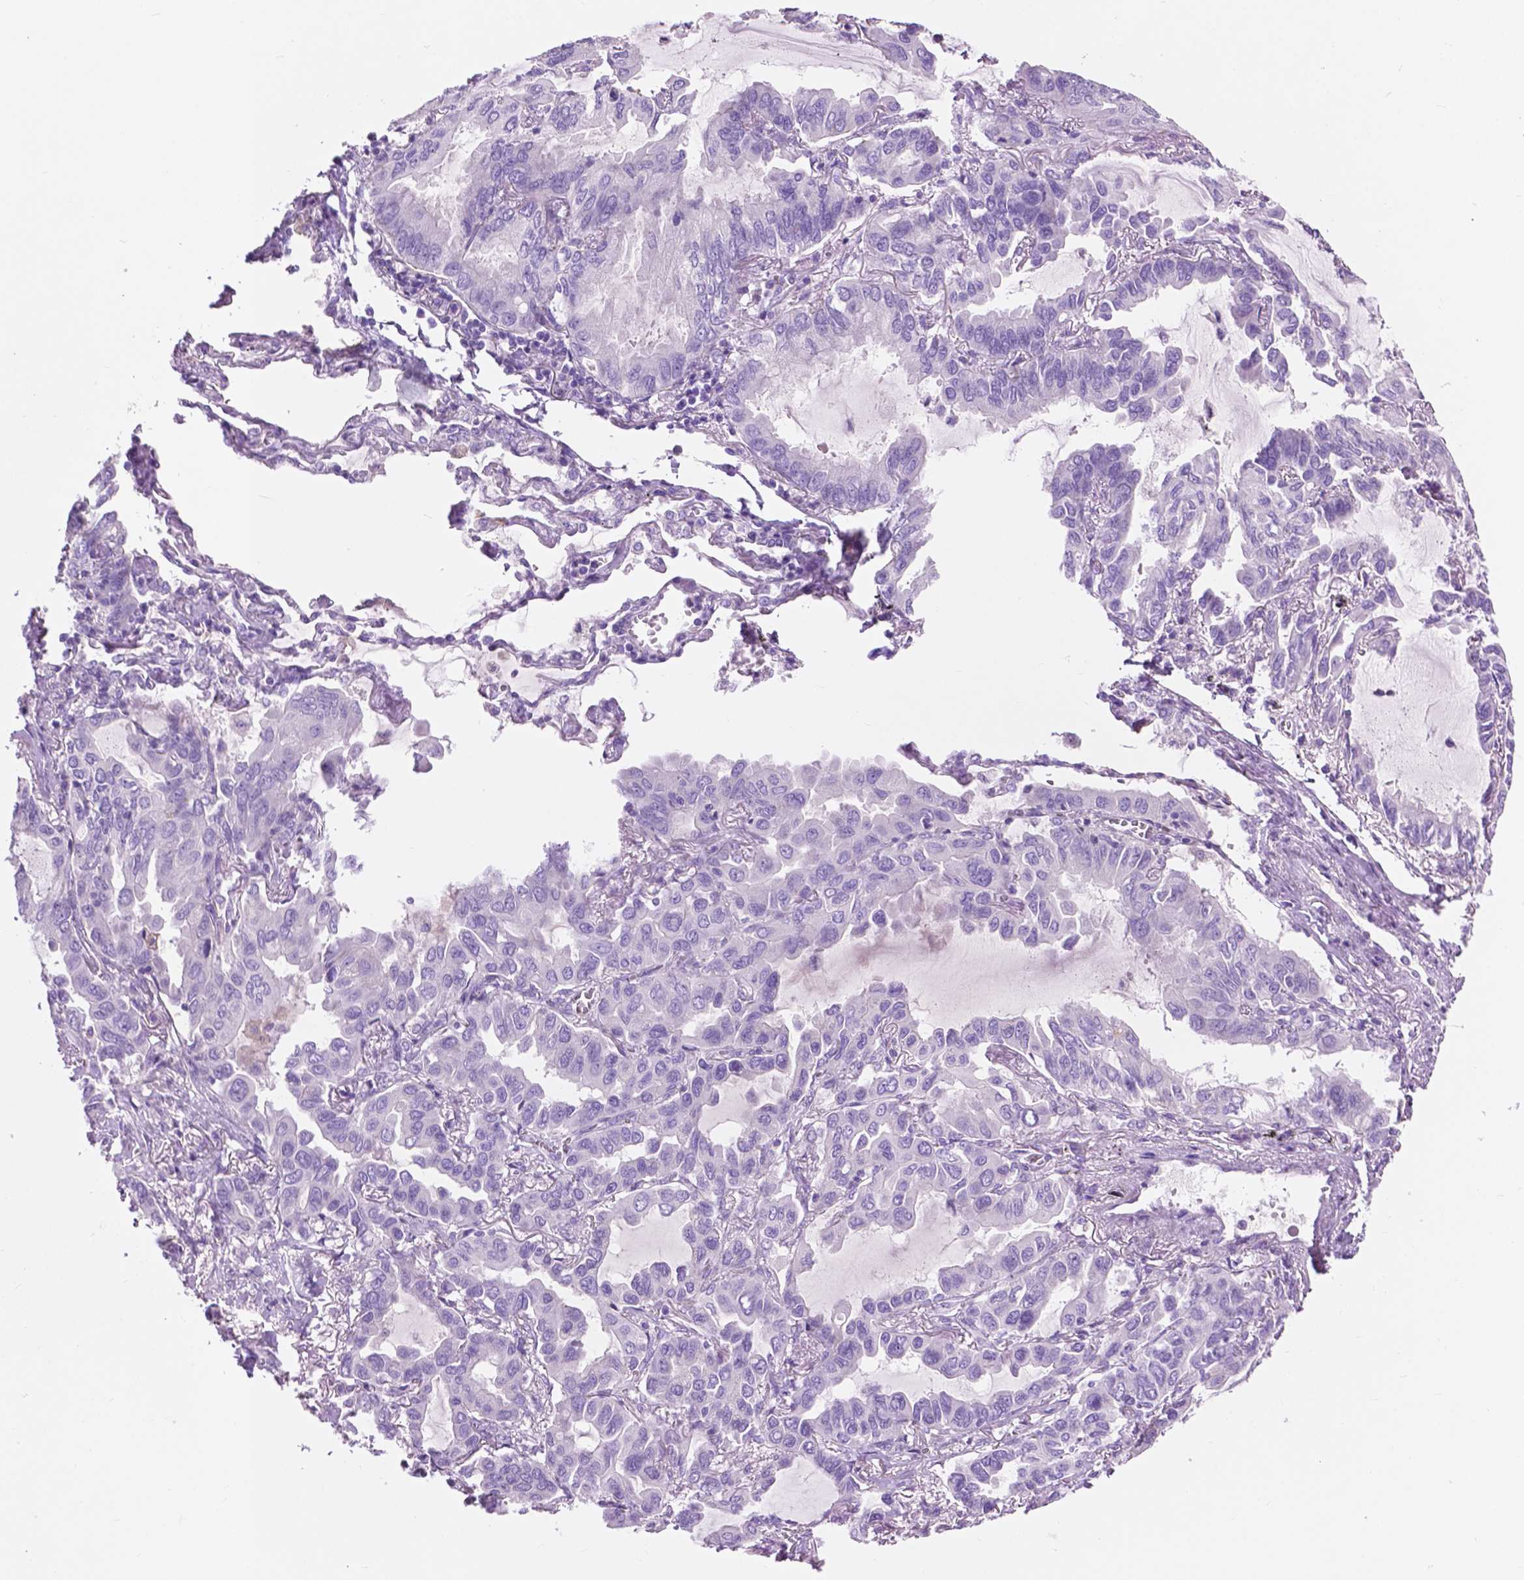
{"staining": {"intensity": "negative", "quantity": "none", "location": "none"}, "tissue": "lung cancer", "cell_type": "Tumor cells", "image_type": "cancer", "snomed": [{"axis": "morphology", "description": "Adenocarcinoma, NOS"}, {"axis": "topography", "description": "Lung"}], "caption": "Tumor cells show no significant protein staining in adenocarcinoma (lung). (DAB IHC with hematoxylin counter stain).", "gene": "CLDN17", "patient": {"sex": "male", "age": 64}}